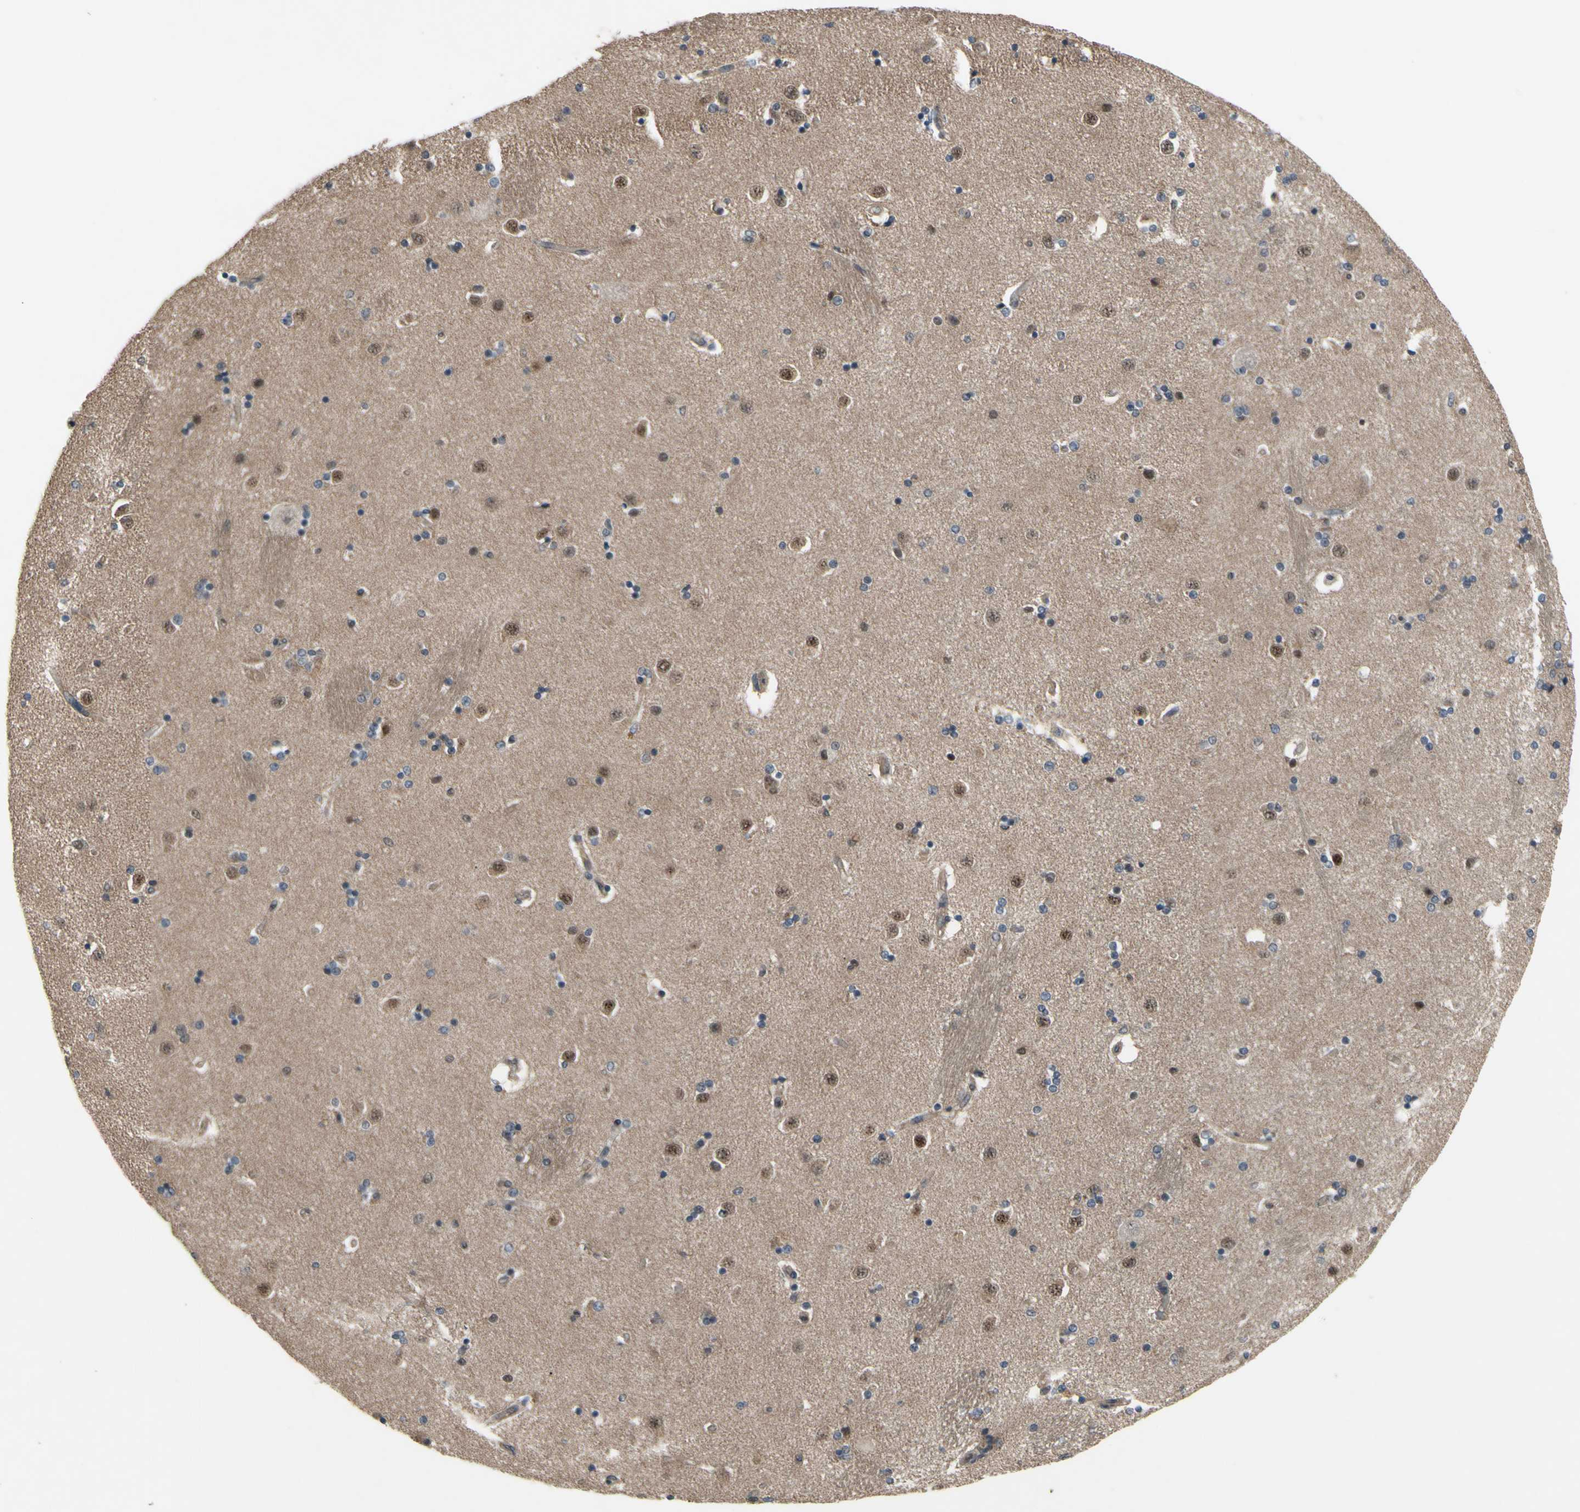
{"staining": {"intensity": "negative", "quantity": "none", "location": "none"}, "tissue": "caudate", "cell_type": "Glial cells", "image_type": "normal", "snomed": [{"axis": "morphology", "description": "Normal tissue, NOS"}, {"axis": "topography", "description": "Lateral ventricle wall"}], "caption": "Immunohistochemistry histopathology image of normal caudate: human caudate stained with DAB (3,3'-diaminobenzidine) shows no significant protein expression in glial cells.", "gene": "TRDMT1", "patient": {"sex": "female", "age": 54}}